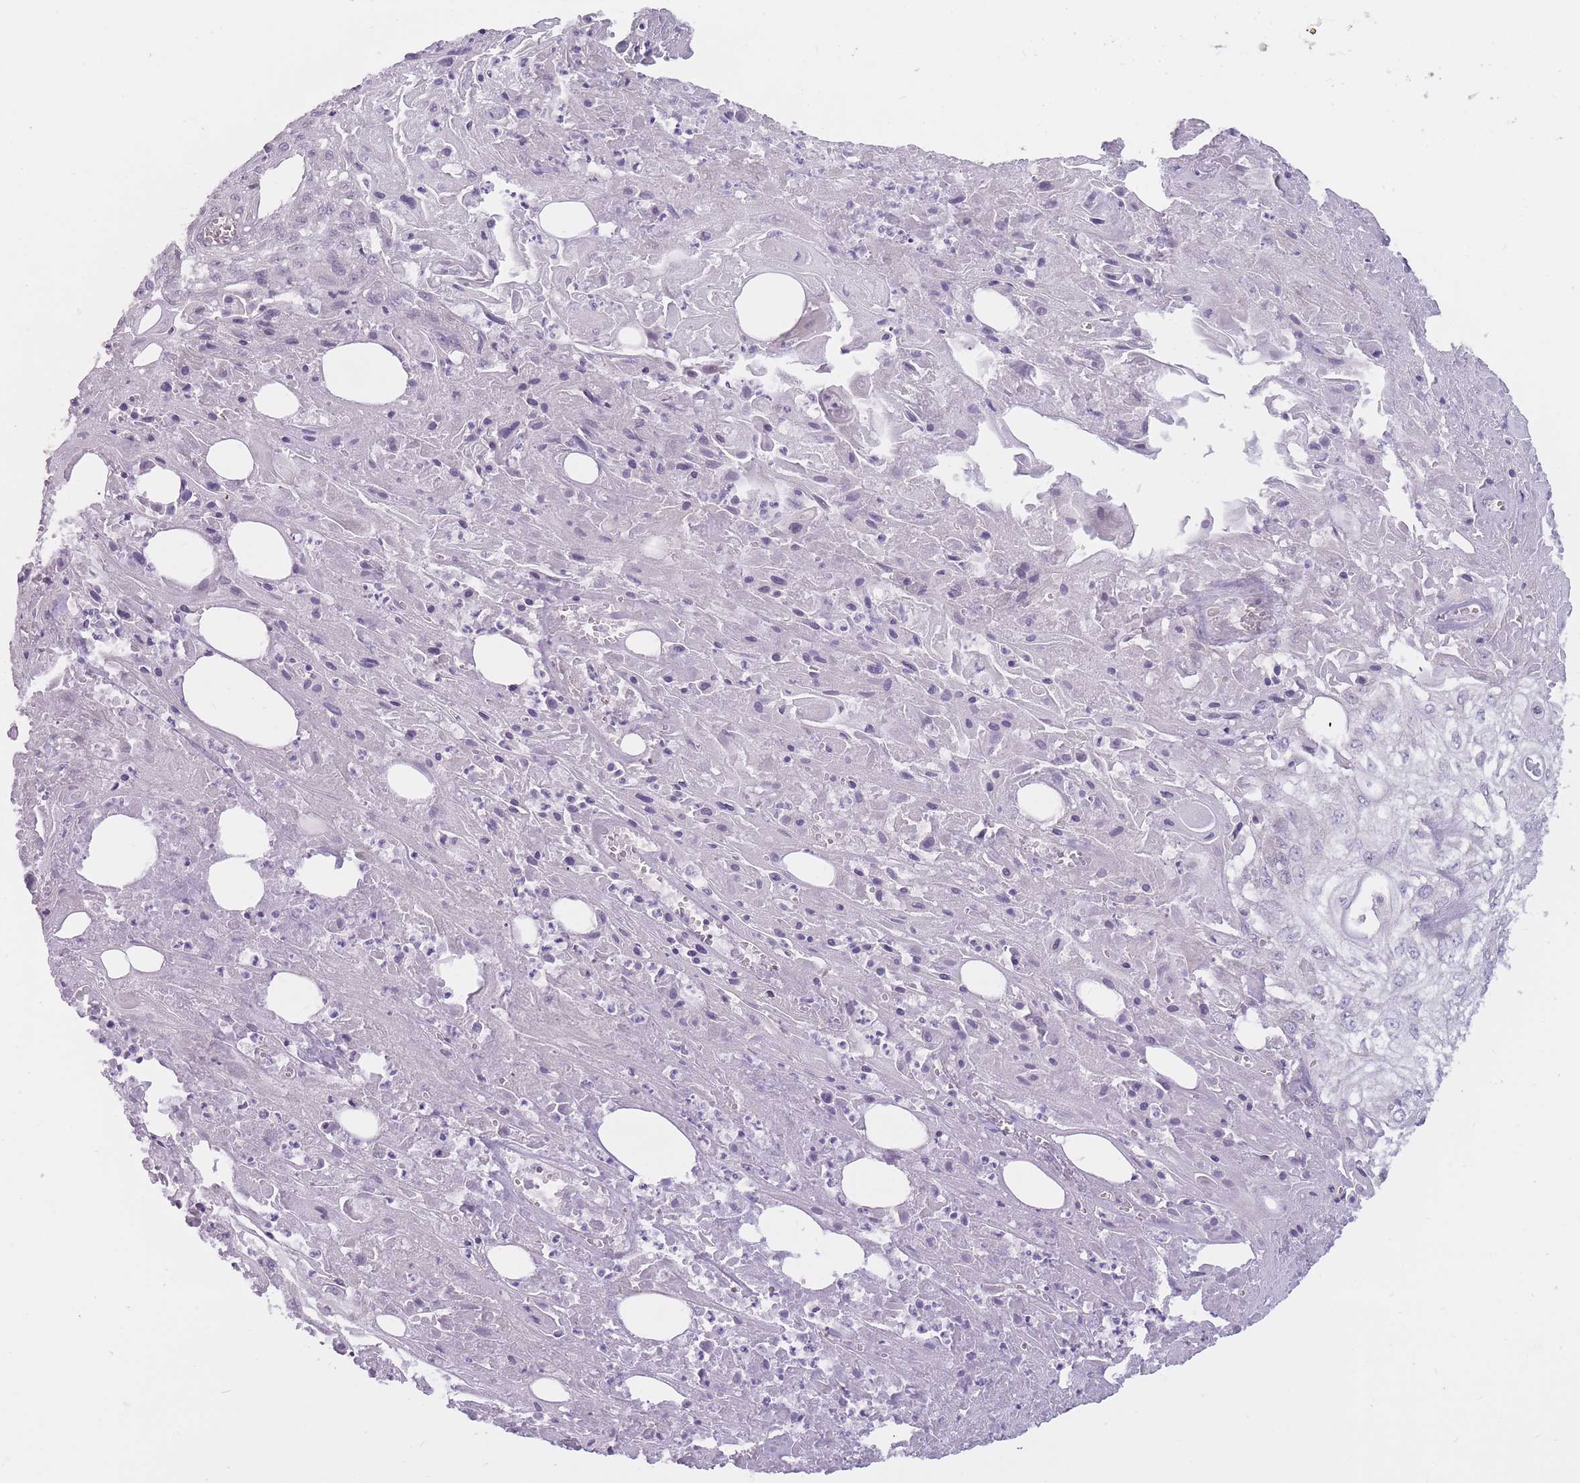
{"staining": {"intensity": "negative", "quantity": "none", "location": "none"}, "tissue": "skin cancer", "cell_type": "Tumor cells", "image_type": "cancer", "snomed": [{"axis": "morphology", "description": "Squamous cell carcinoma, NOS"}, {"axis": "morphology", "description": "Squamous cell carcinoma, metastatic, NOS"}, {"axis": "topography", "description": "Skin"}, {"axis": "topography", "description": "Lymph node"}], "caption": "Skin cancer stained for a protein using immunohistochemistry exhibits no staining tumor cells.", "gene": "PGRMC2", "patient": {"sex": "male", "age": 75}}